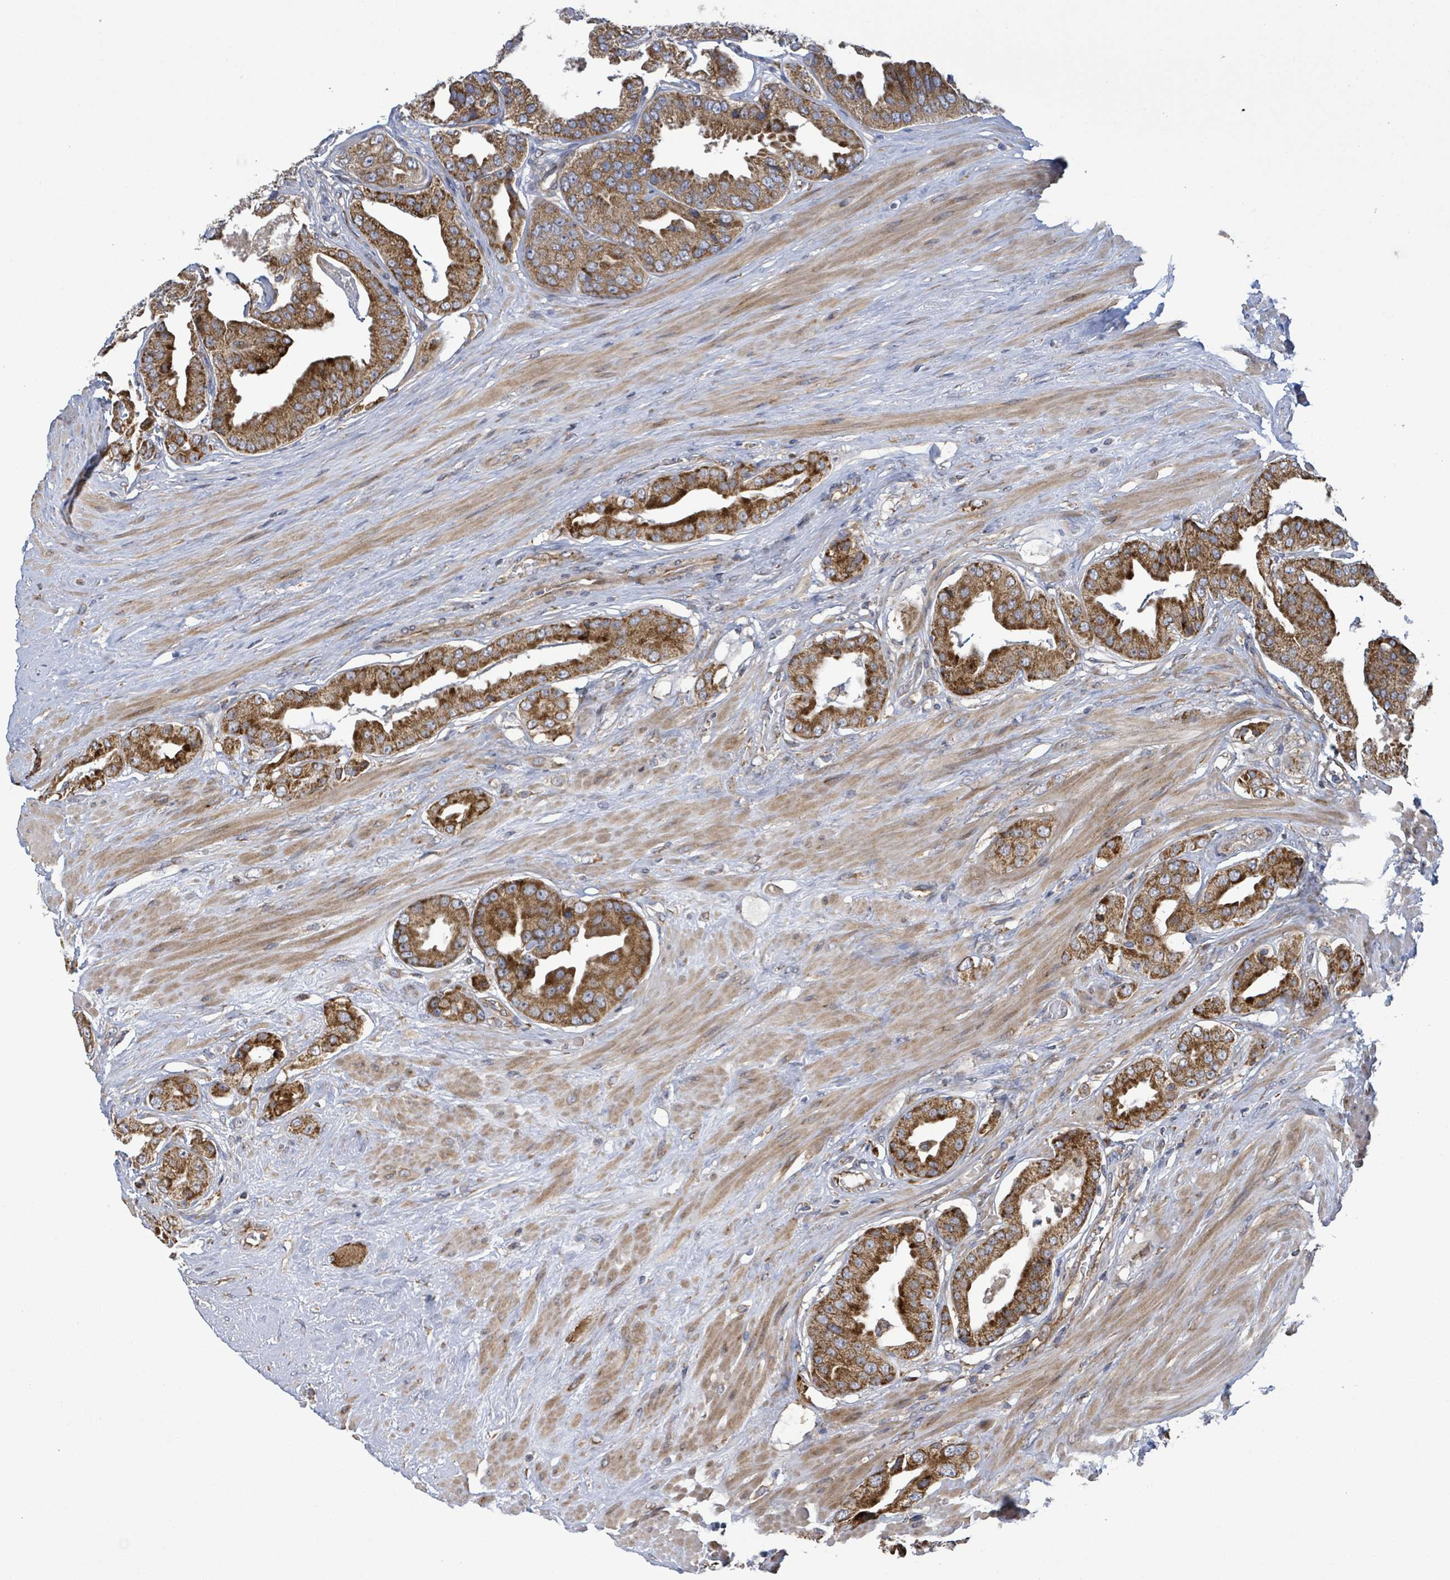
{"staining": {"intensity": "strong", "quantity": ">75%", "location": "cytoplasmic/membranous"}, "tissue": "prostate cancer", "cell_type": "Tumor cells", "image_type": "cancer", "snomed": [{"axis": "morphology", "description": "Adenocarcinoma, High grade"}, {"axis": "topography", "description": "Prostate"}], "caption": "Protein staining of prostate cancer tissue displays strong cytoplasmic/membranous staining in about >75% of tumor cells. (brown staining indicates protein expression, while blue staining denotes nuclei).", "gene": "NOMO1", "patient": {"sex": "male", "age": 63}}